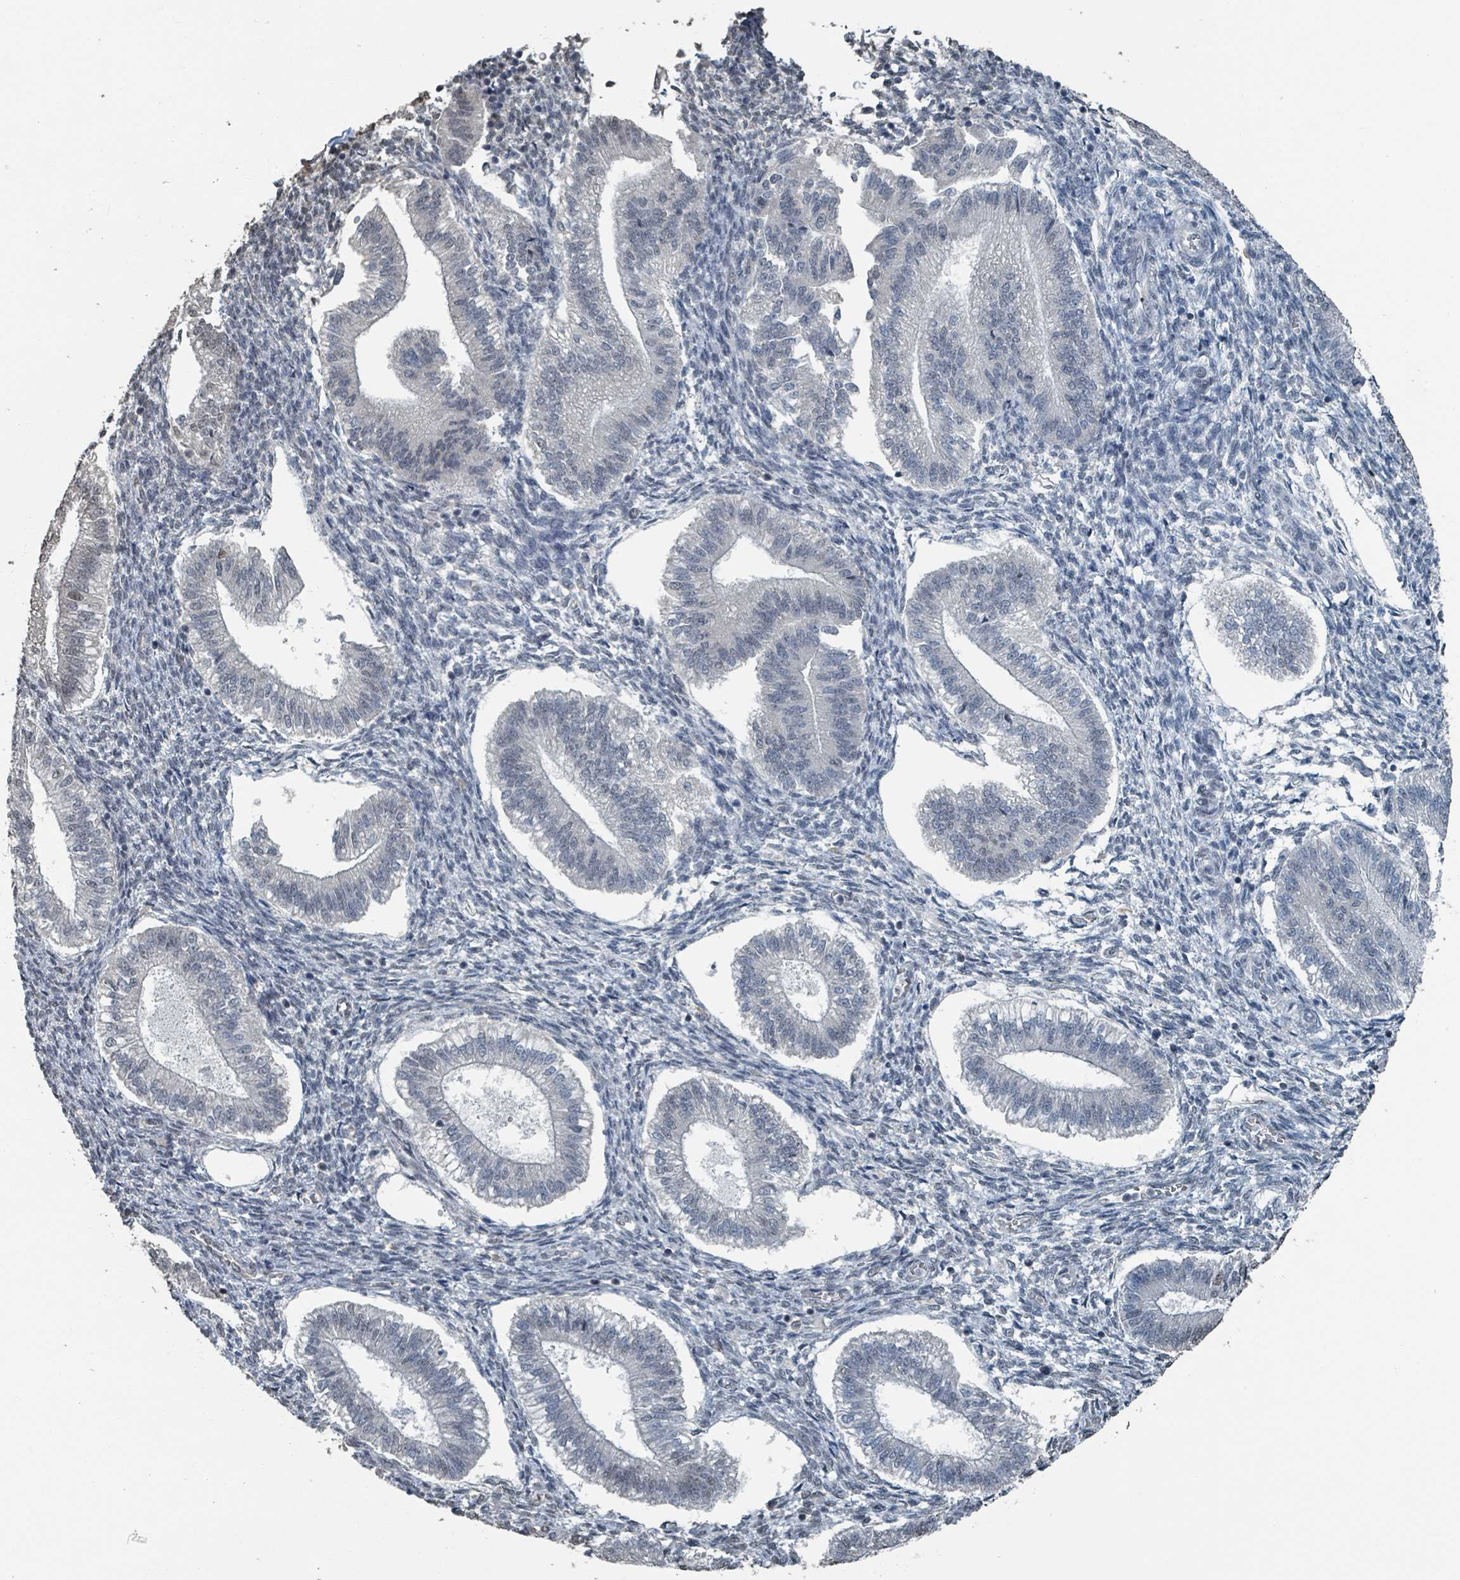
{"staining": {"intensity": "negative", "quantity": "none", "location": "none"}, "tissue": "endometrium", "cell_type": "Cells in endometrial stroma", "image_type": "normal", "snomed": [{"axis": "morphology", "description": "Normal tissue, NOS"}, {"axis": "topography", "description": "Endometrium"}], "caption": "Cells in endometrial stroma show no significant protein expression in normal endometrium.", "gene": "PHIP", "patient": {"sex": "female", "age": 25}}